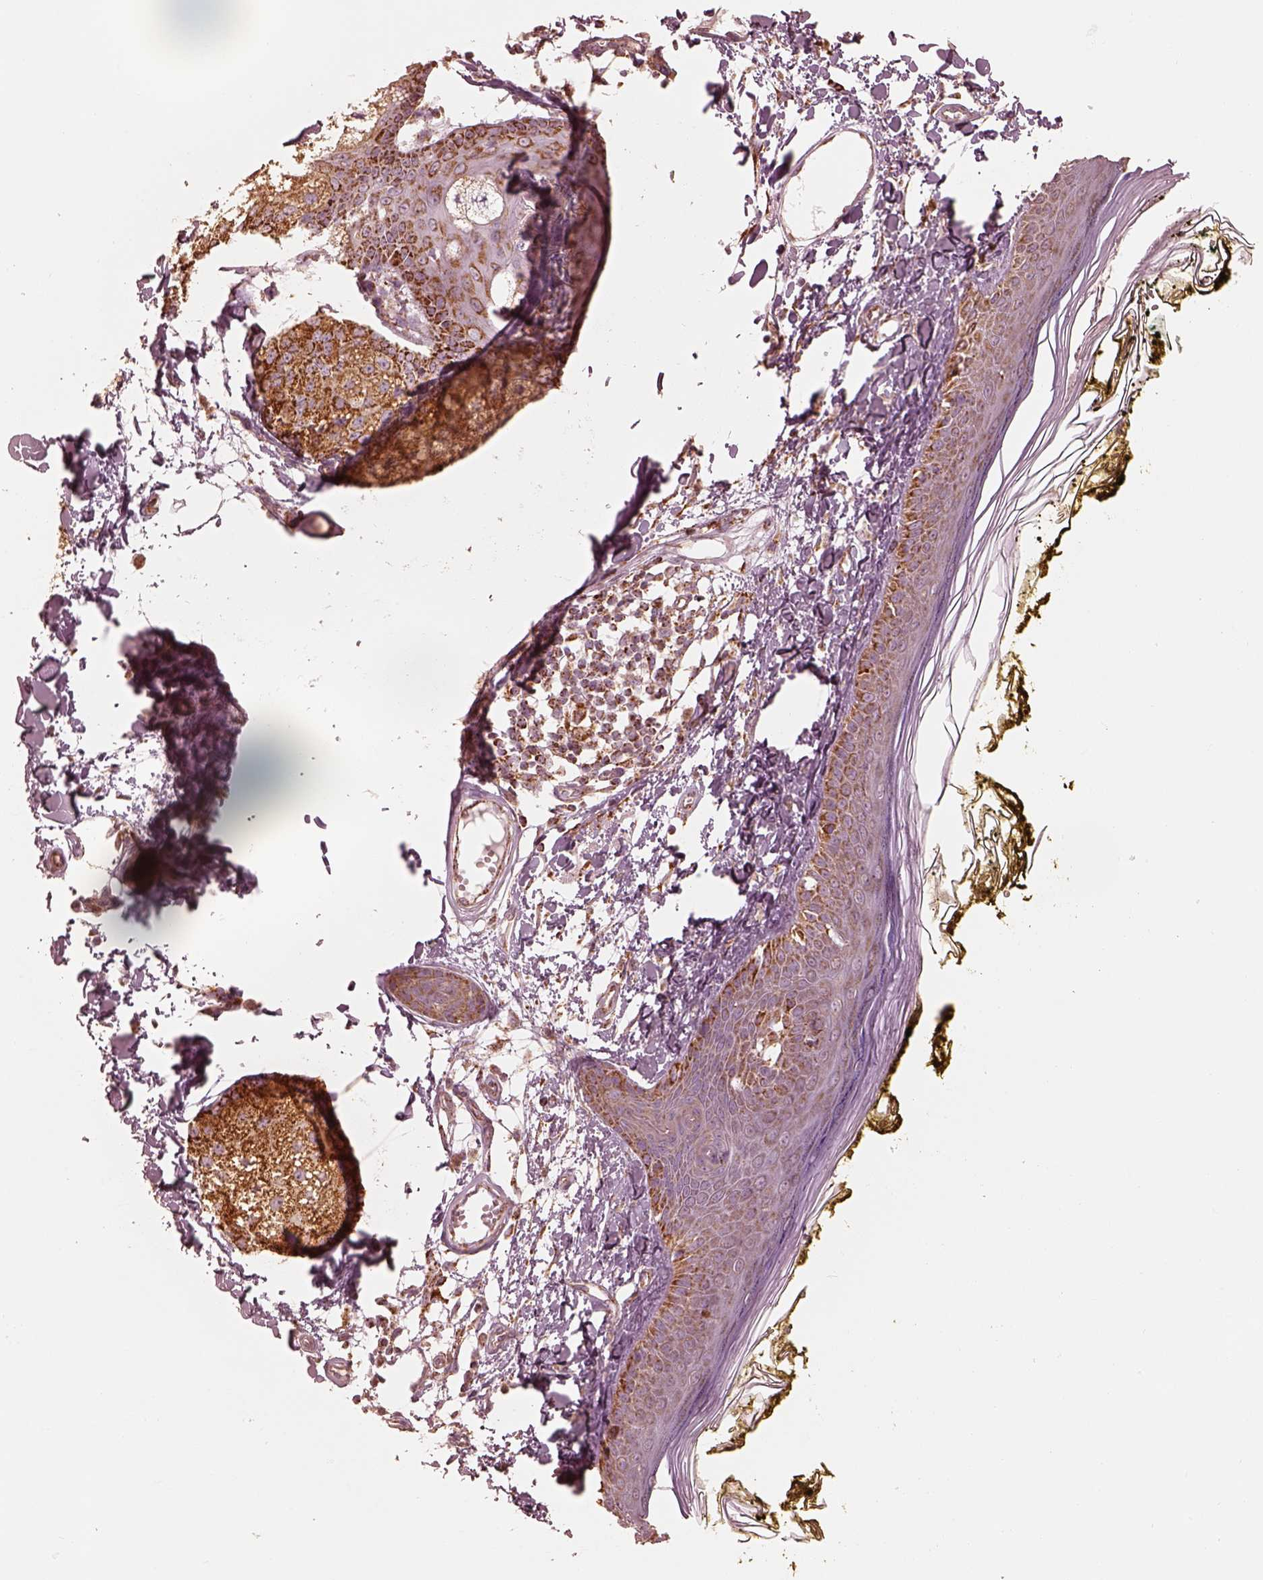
{"staining": {"intensity": "negative", "quantity": "none", "location": "none"}, "tissue": "skin", "cell_type": "Fibroblasts", "image_type": "normal", "snomed": [{"axis": "morphology", "description": "Normal tissue, NOS"}, {"axis": "topography", "description": "Skin"}], "caption": "Immunohistochemistry (IHC) of normal human skin demonstrates no staining in fibroblasts.", "gene": "ENTPD6", "patient": {"sex": "male", "age": 76}}